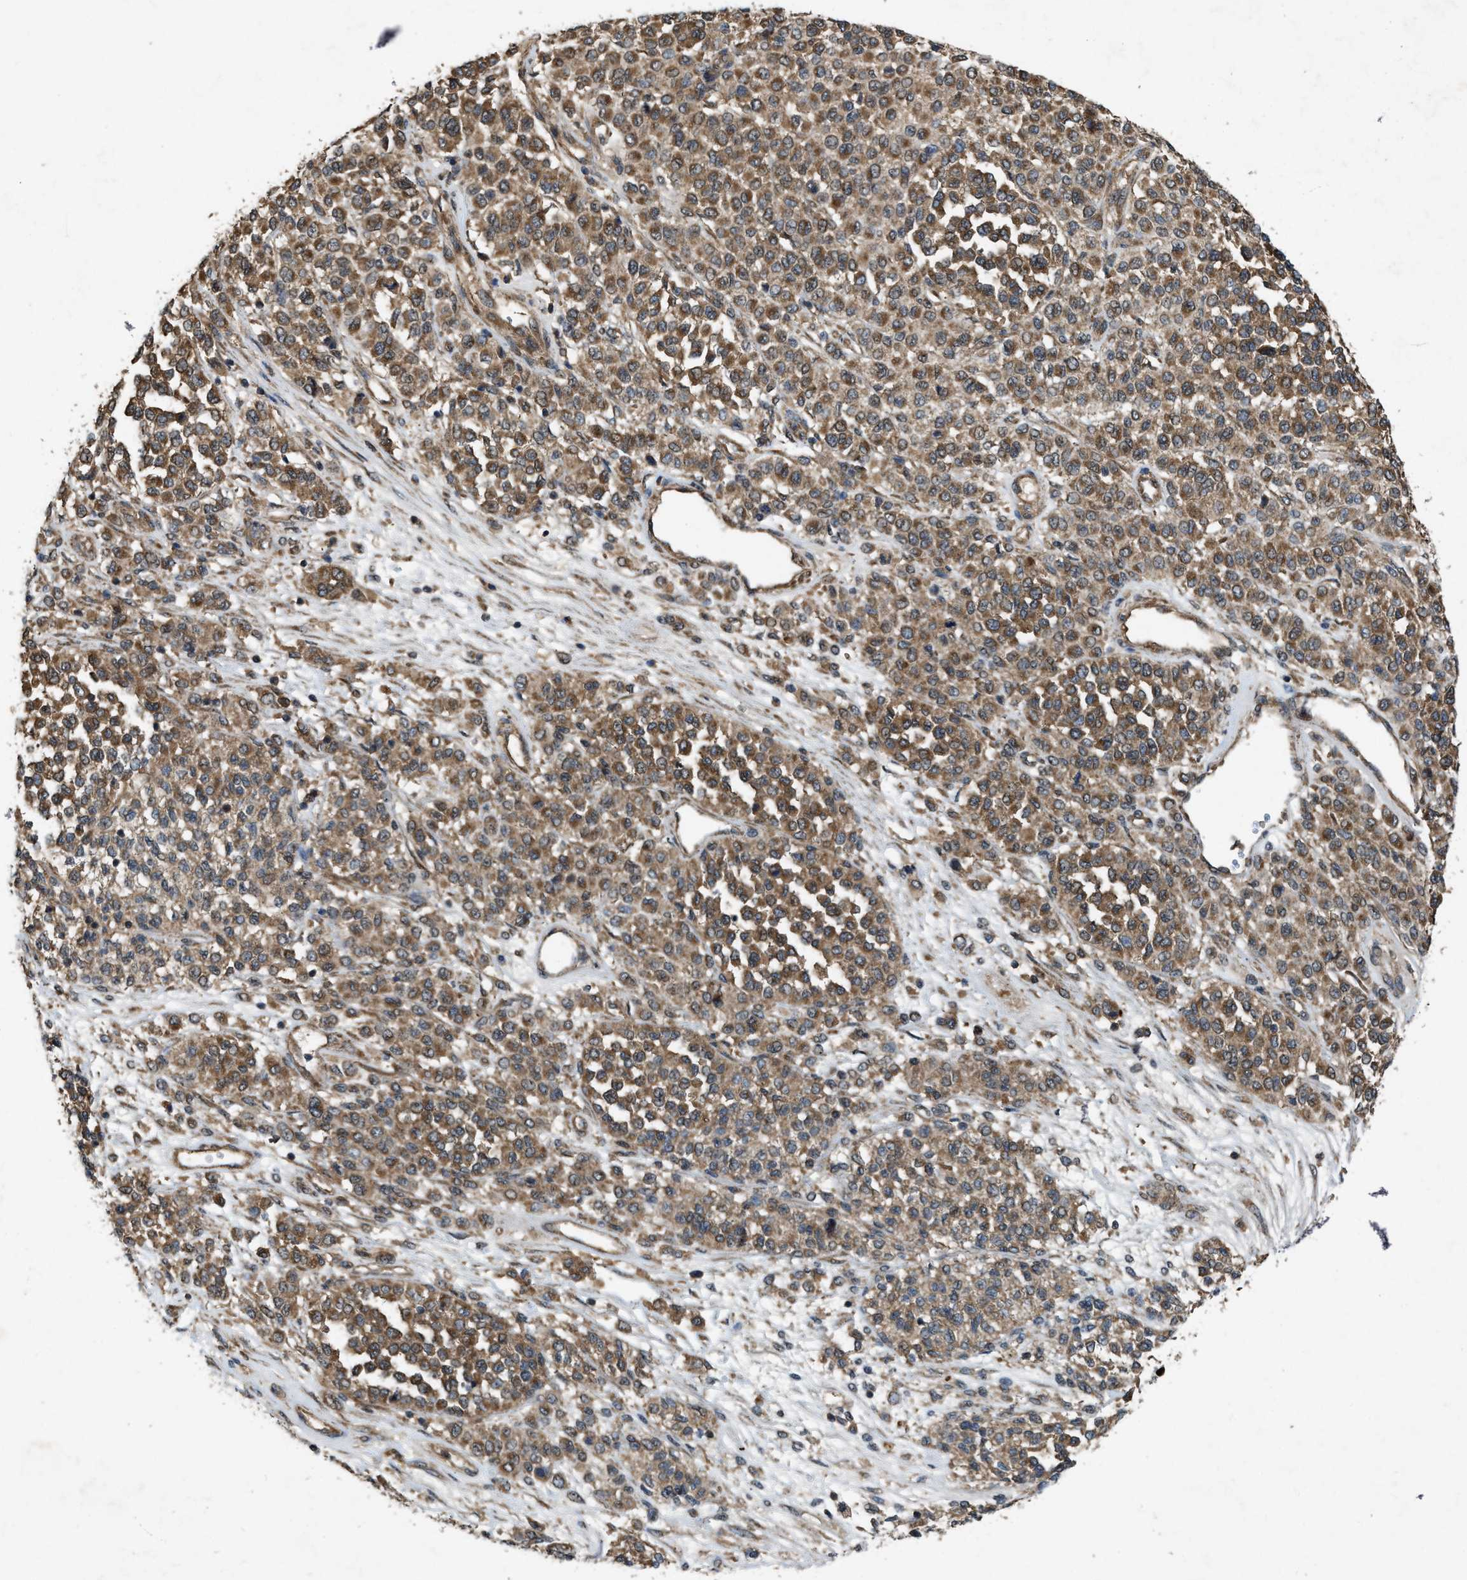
{"staining": {"intensity": "moderate", "quantity": ">75%", "location": "cytoplasmic/membranous"}, "tissue": "melanoma", "cell_type": "Tumor cells", "image_type": "cancer", "snomed": [{"axis": "morphology", "description": "Malignant melanoma, Metastatic site"}, {"axis": "topography", "description": "Pancreas"}], "caption": "Moderate cytoplasmic/membranous protein positivity is appreciated in about >75% of tumor cells in melanoma. Immunohistochemistry stains the protein of interest in brown and the nuclei are stained blue.", "gene": "PDP2", "patient": {"sex": "female", "age": 30}}